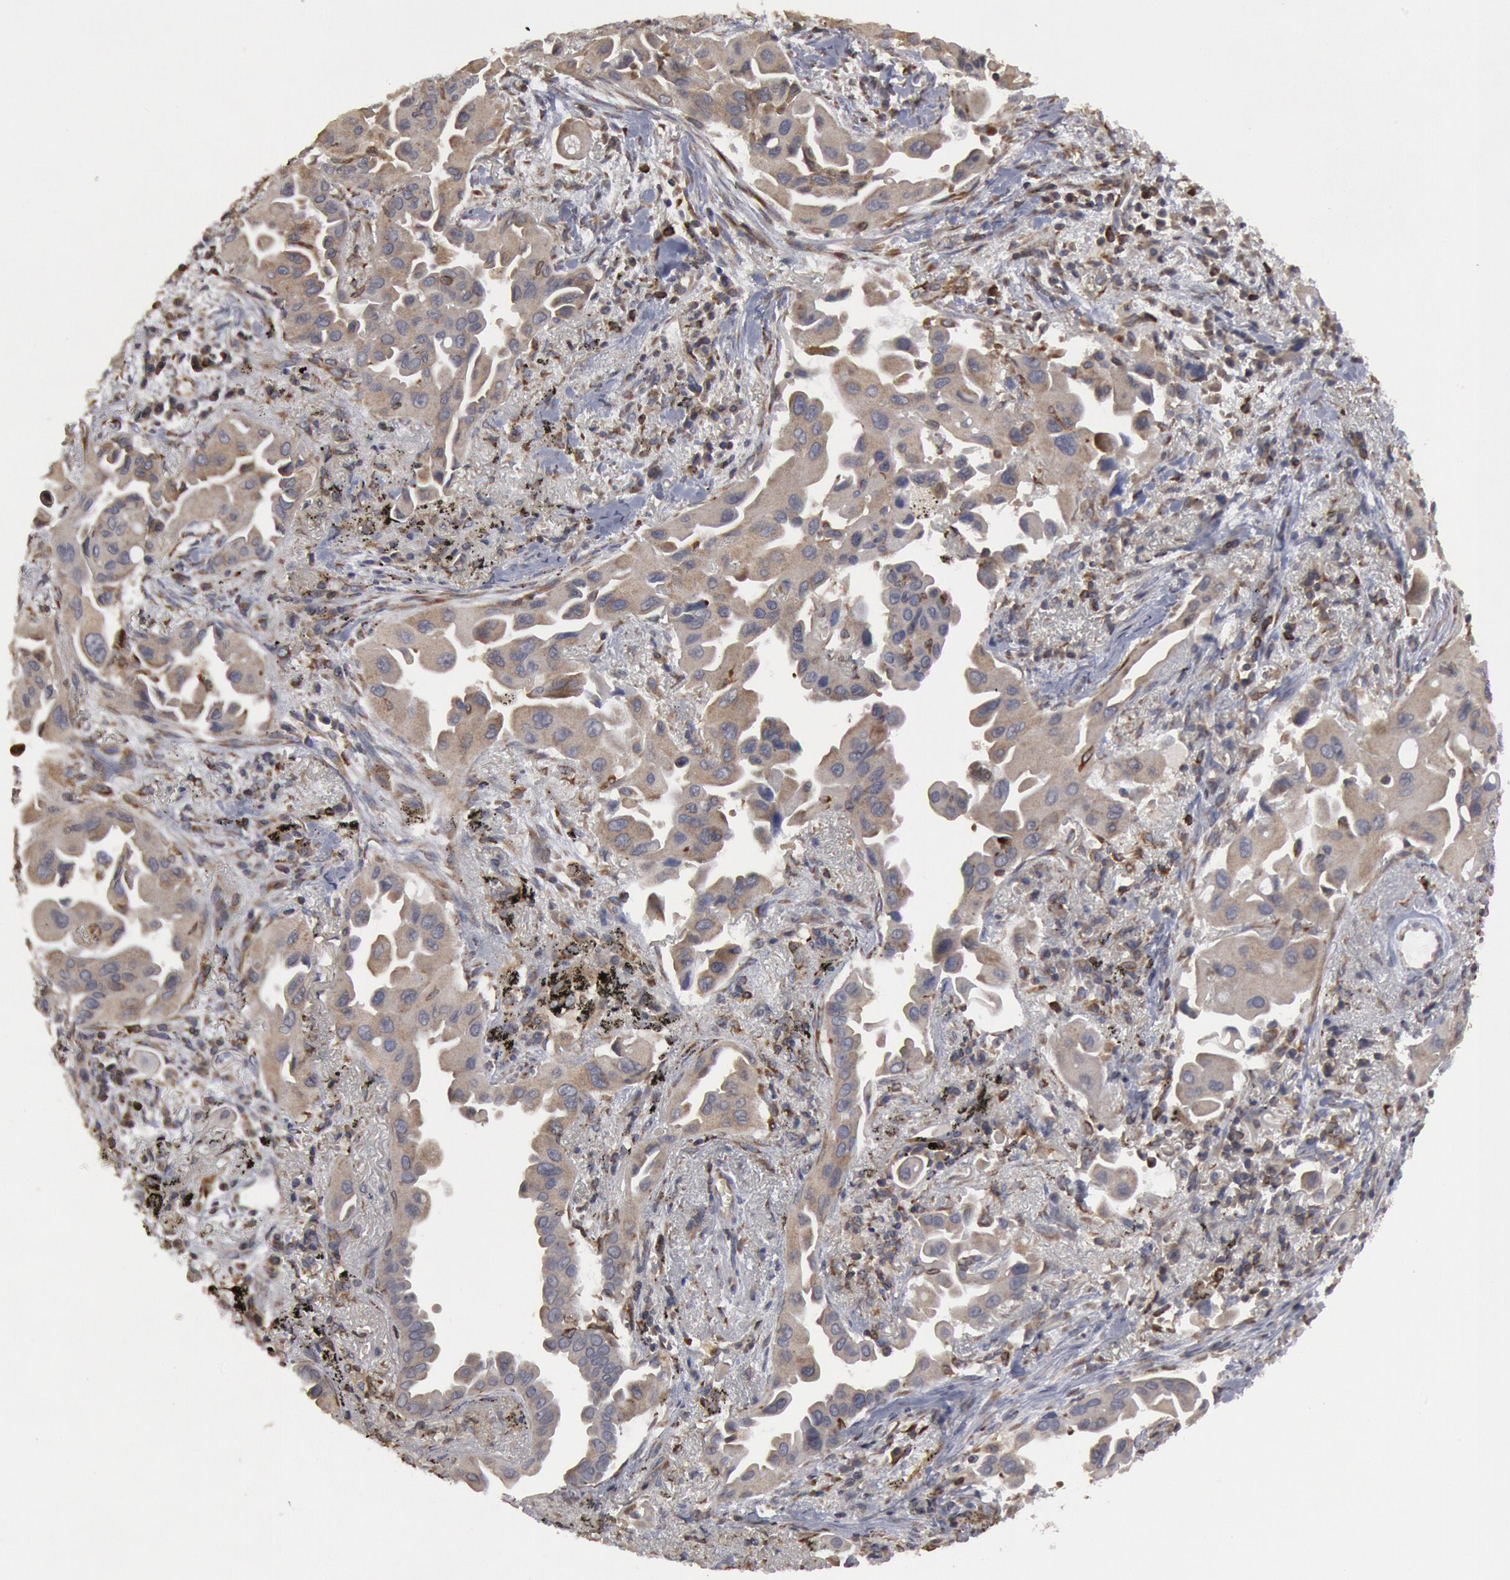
{"staining": {"intensity": "weak", "quantity": ">75%", "location": "cytoplasmic/membranous"}, "tissue": "lung cancer", "cell_type": "Tumor cells", "image_type": "cancer", "snomed": [{"axis": "morphology", "description": "Adenocarcinoma, NOS"}, {"axis": "topography", "description": "Lung"}], "caption": "This micrograph reveals immunohistochemistry staining of lung adenocarcinoma, with low weak cytoplasmic/membranous expression in about >75% of tumor cells.", "gene": "OSBPL8", "patient": {"sex": "male", "age": 68}}